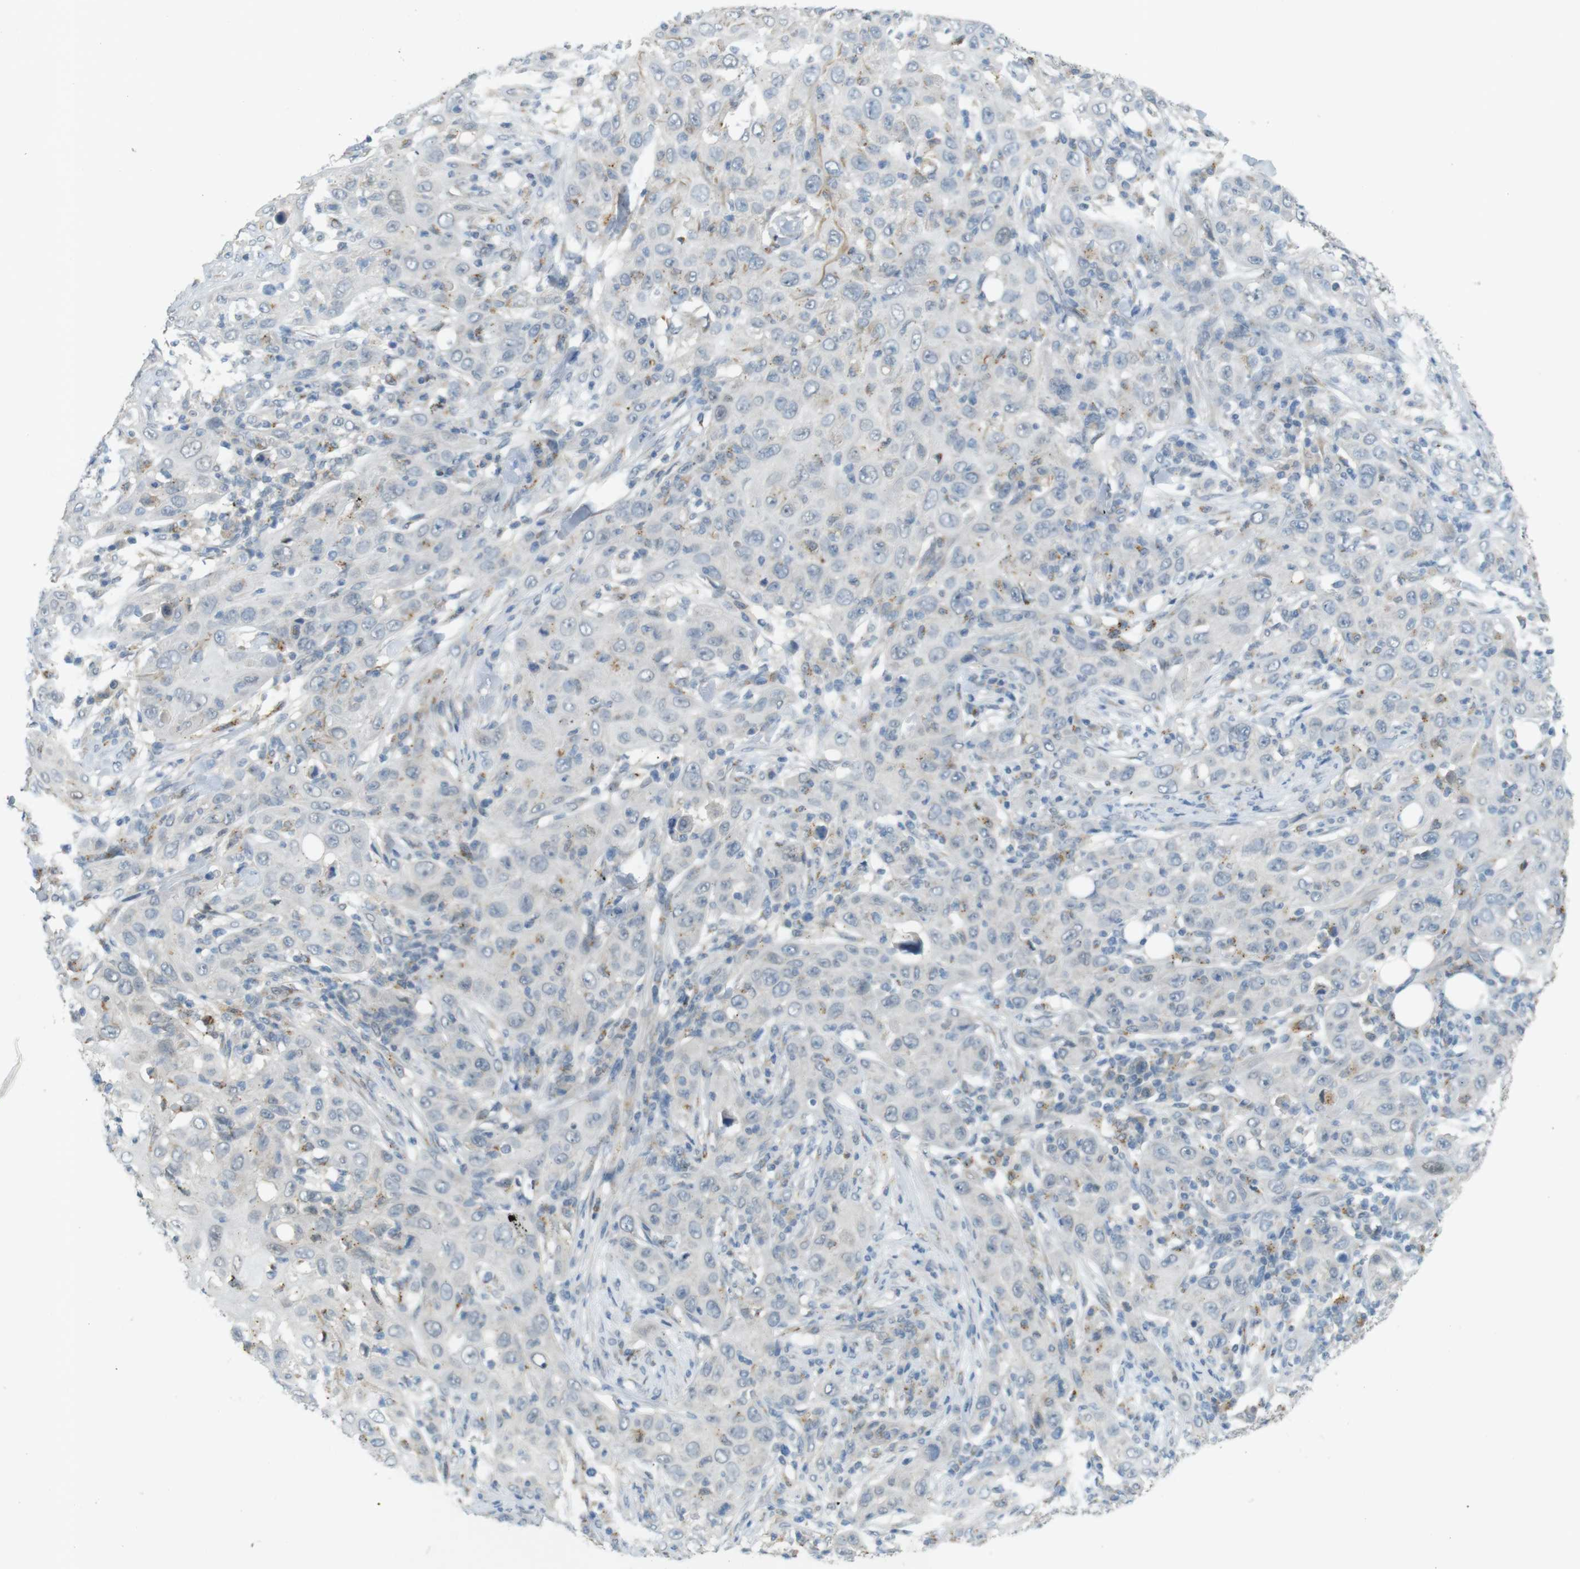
{"staining": {"intensity": "moderate", "quantity": "<25%", "location": "cytoplasmic/membranous"}, "tissue": "skin cancer", "cell_type": "Tumor cells", "image_type": "cancer", "snomed": [{"axis": "morphology", "description": "Squamous cell carcinoma, NOS"}, {"axis": "topography", "description": "Skin"}], "caption": "A brown stain shows moderate cytoplasmic/membranous positivity of a protein in human squamous cell carcinoma (skin) tumor cells. Ihc stains the protein in brown and the nuclei are stained blue.", "gene": "UGT8", "patient": {"sex": "female", "age": 88}}